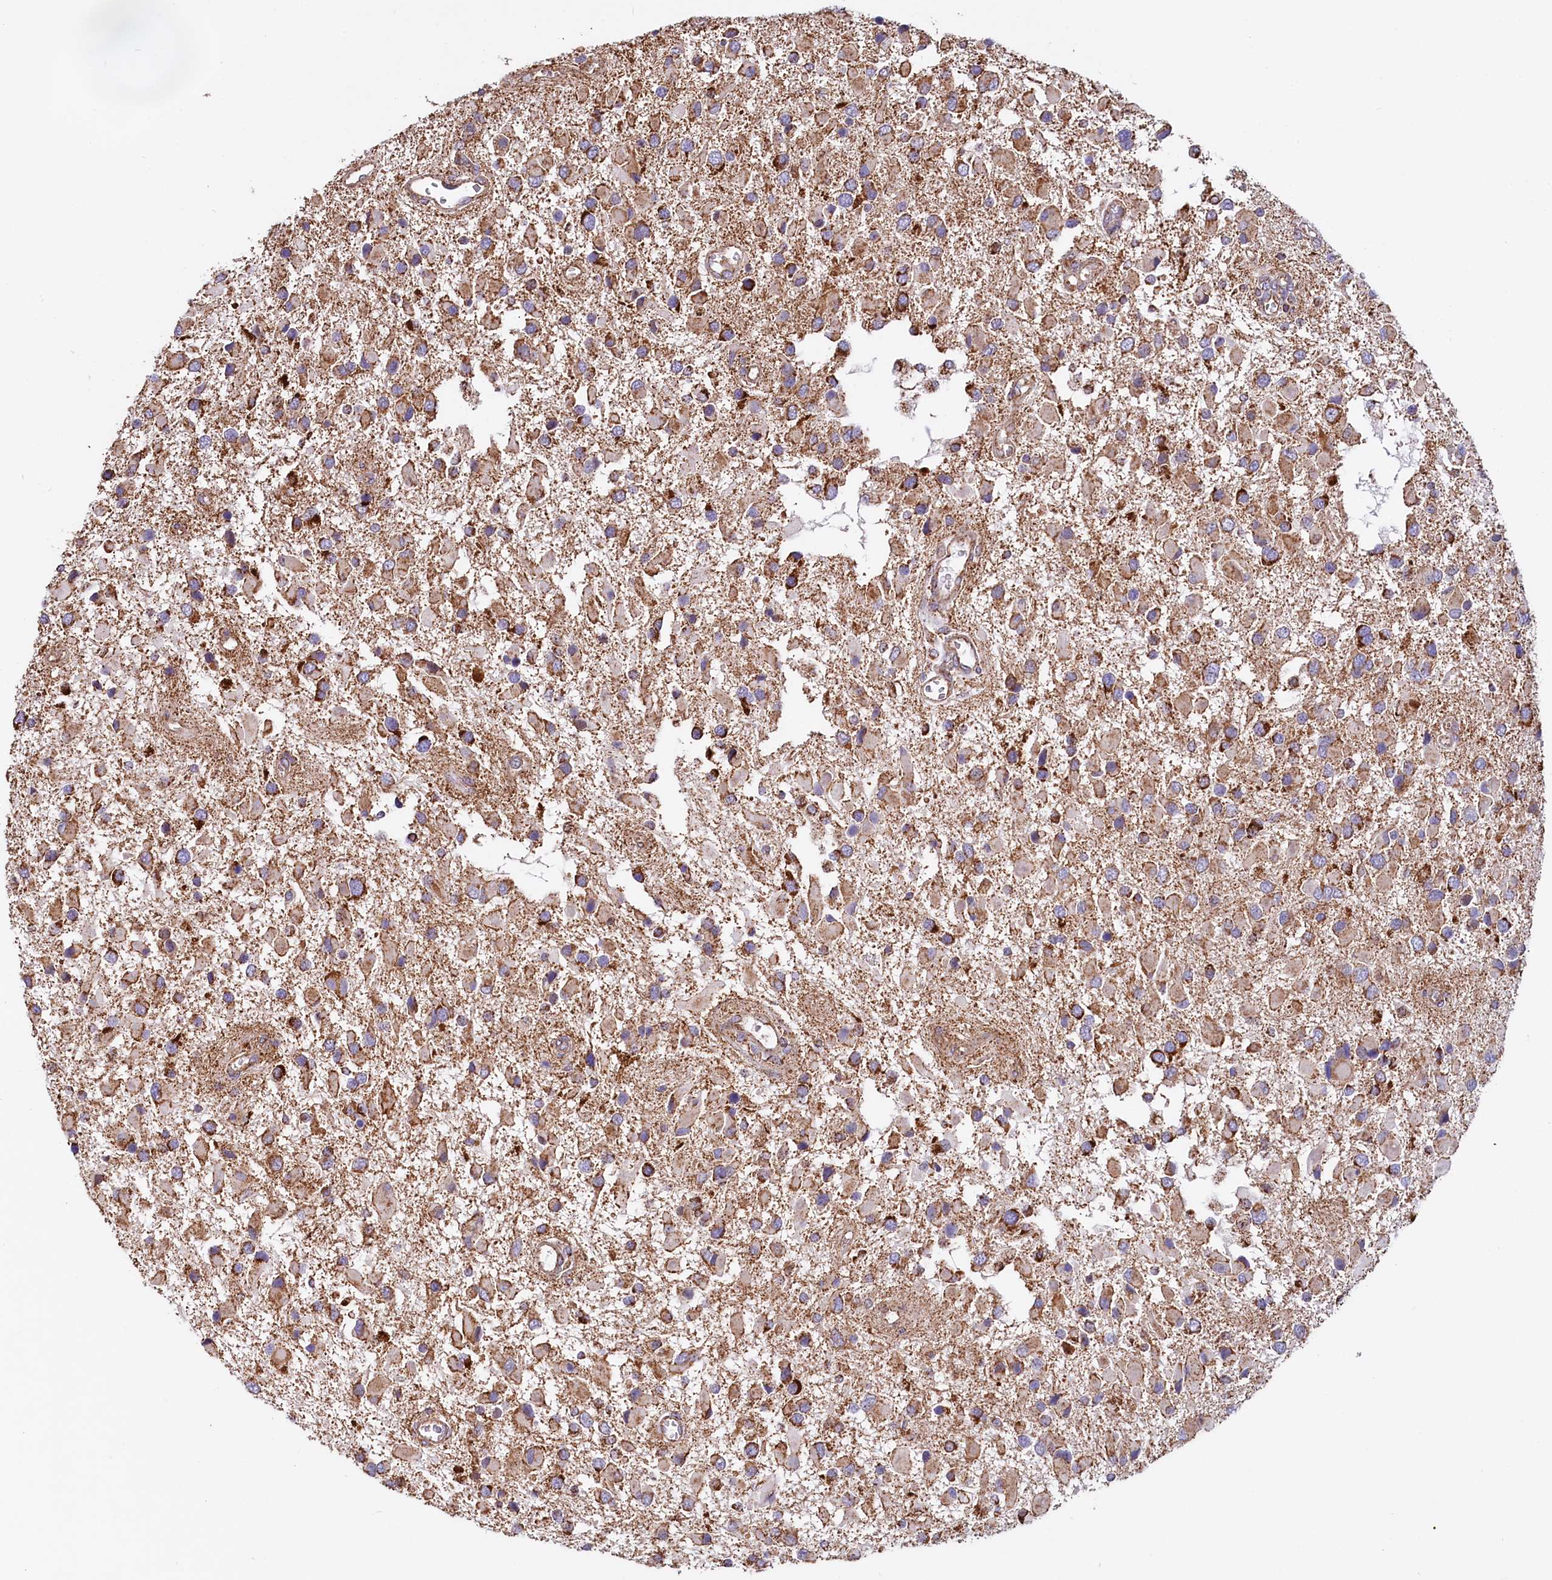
{"staining": {"intensity": "moderate", "quantity": "25%-75%", "location": "cytoplasmic/membranous"}, "tissue": "glioma", "cell_type": "Tumor cells", "image_type": "cancer", "snomed": [{"axis": "morphology", "description": "Glioma, malignant, High grade"}, {"axis": "topography", "description": "Brain"}], "caption": "Glioma stained with immunohistochemistry (IHC) displays moderate cytoplasmic/membranous expression in about 25%-75% of tumor cells.", "gene": "NUDT15", "patient": {"sex": "male", "age": 53}}